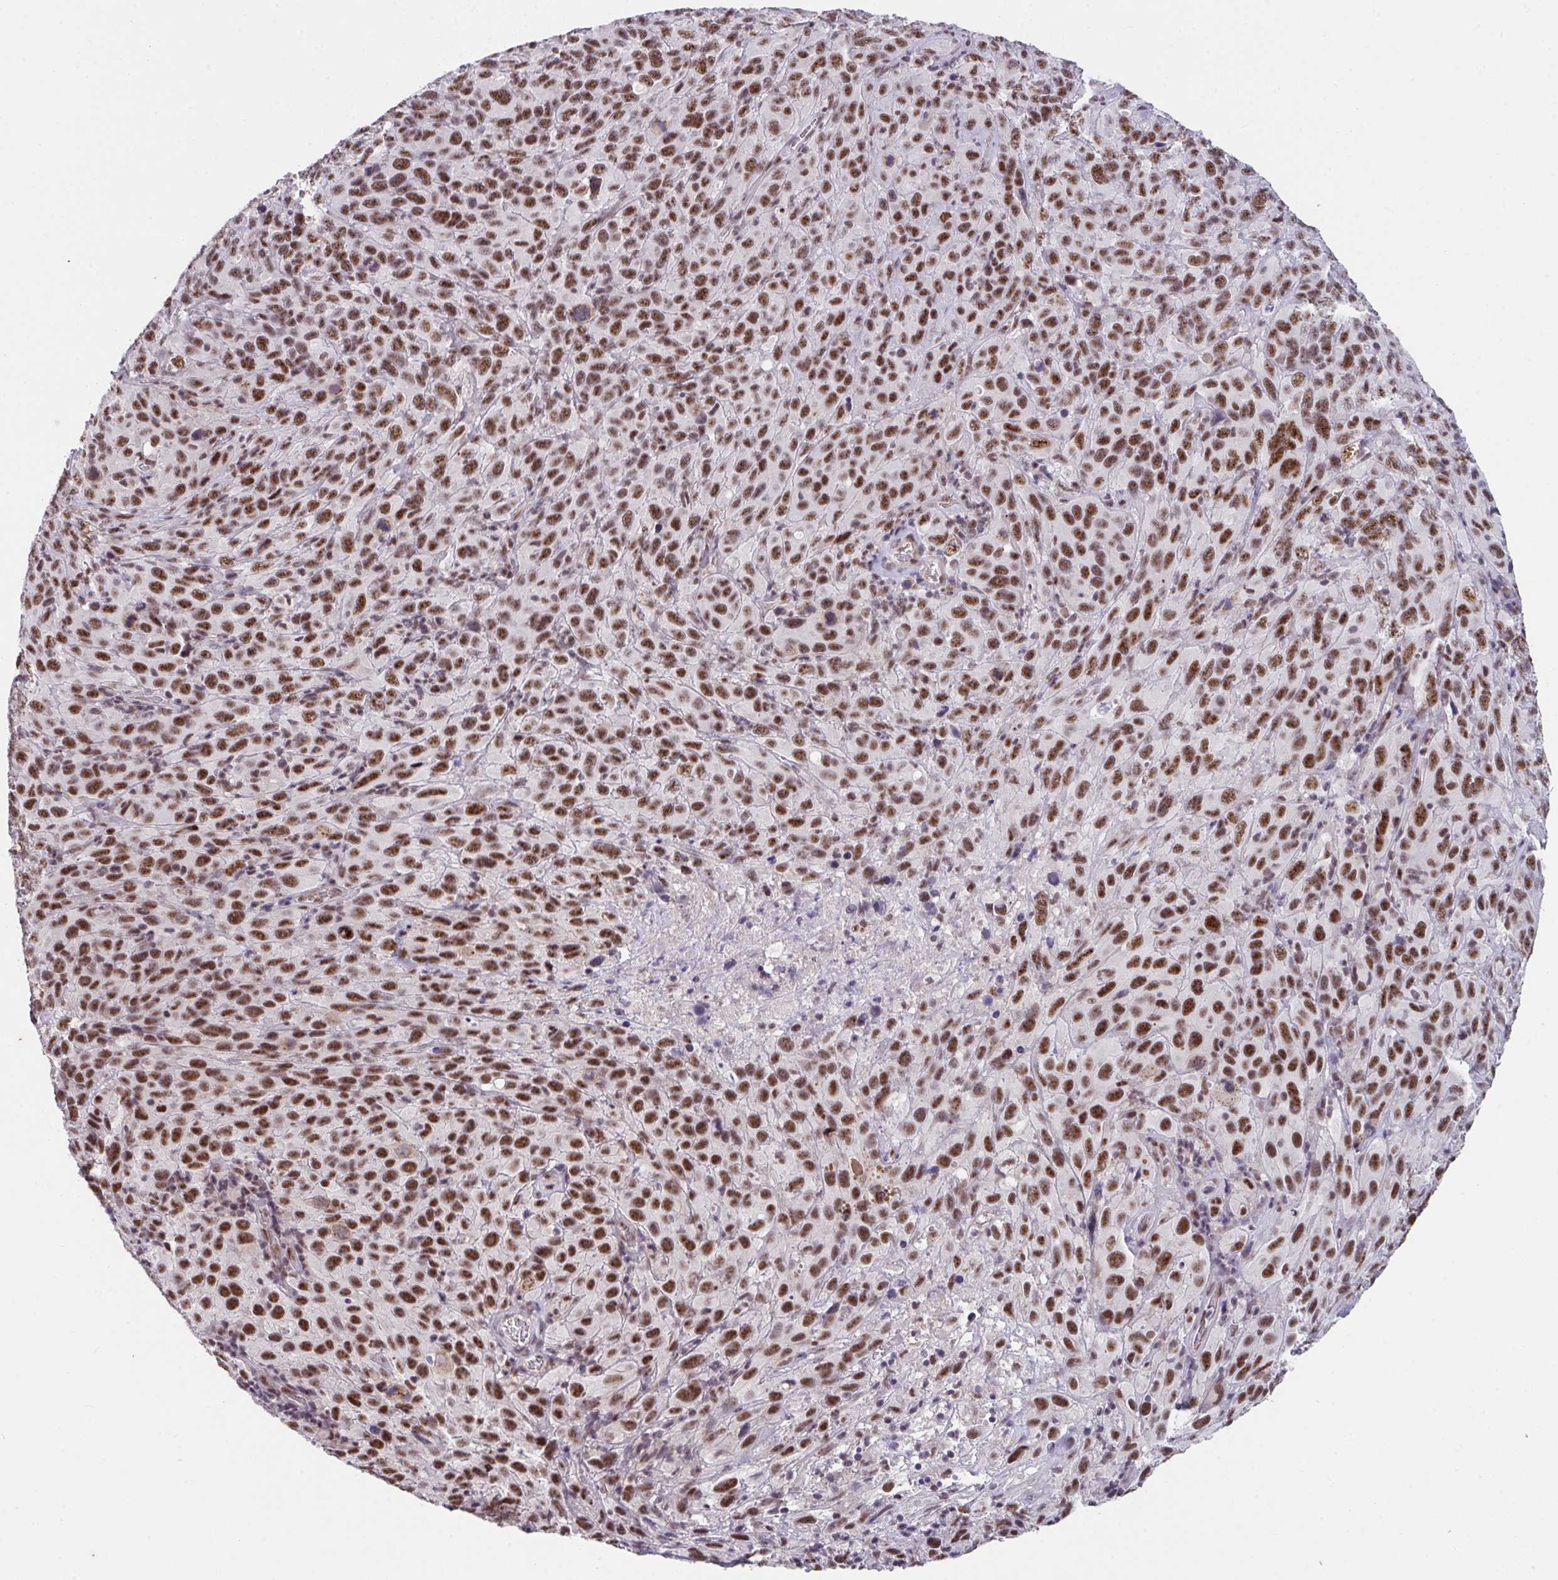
{"staining": {"intensity": "strong", "quantity": ">75%", "location": "nuclear"}, "tissue": "cervical cancer", "cell_type": "Tumor cells", "image_type": "cancer", "snomed": [{"axis": "morphology", "description": "Squamous cell carcinoma, NOS"}, {"axis": "topography", "description": "Cervix"}], "caption": "Cervical cancer (squamous cell carcinoma) tissue shows strong nuclear positivity in approximately >75% of tumor cells, visualized by immunohistochemistry.", "gene": "RBBP6", "patient": {"sex": "female", "age": 51}}